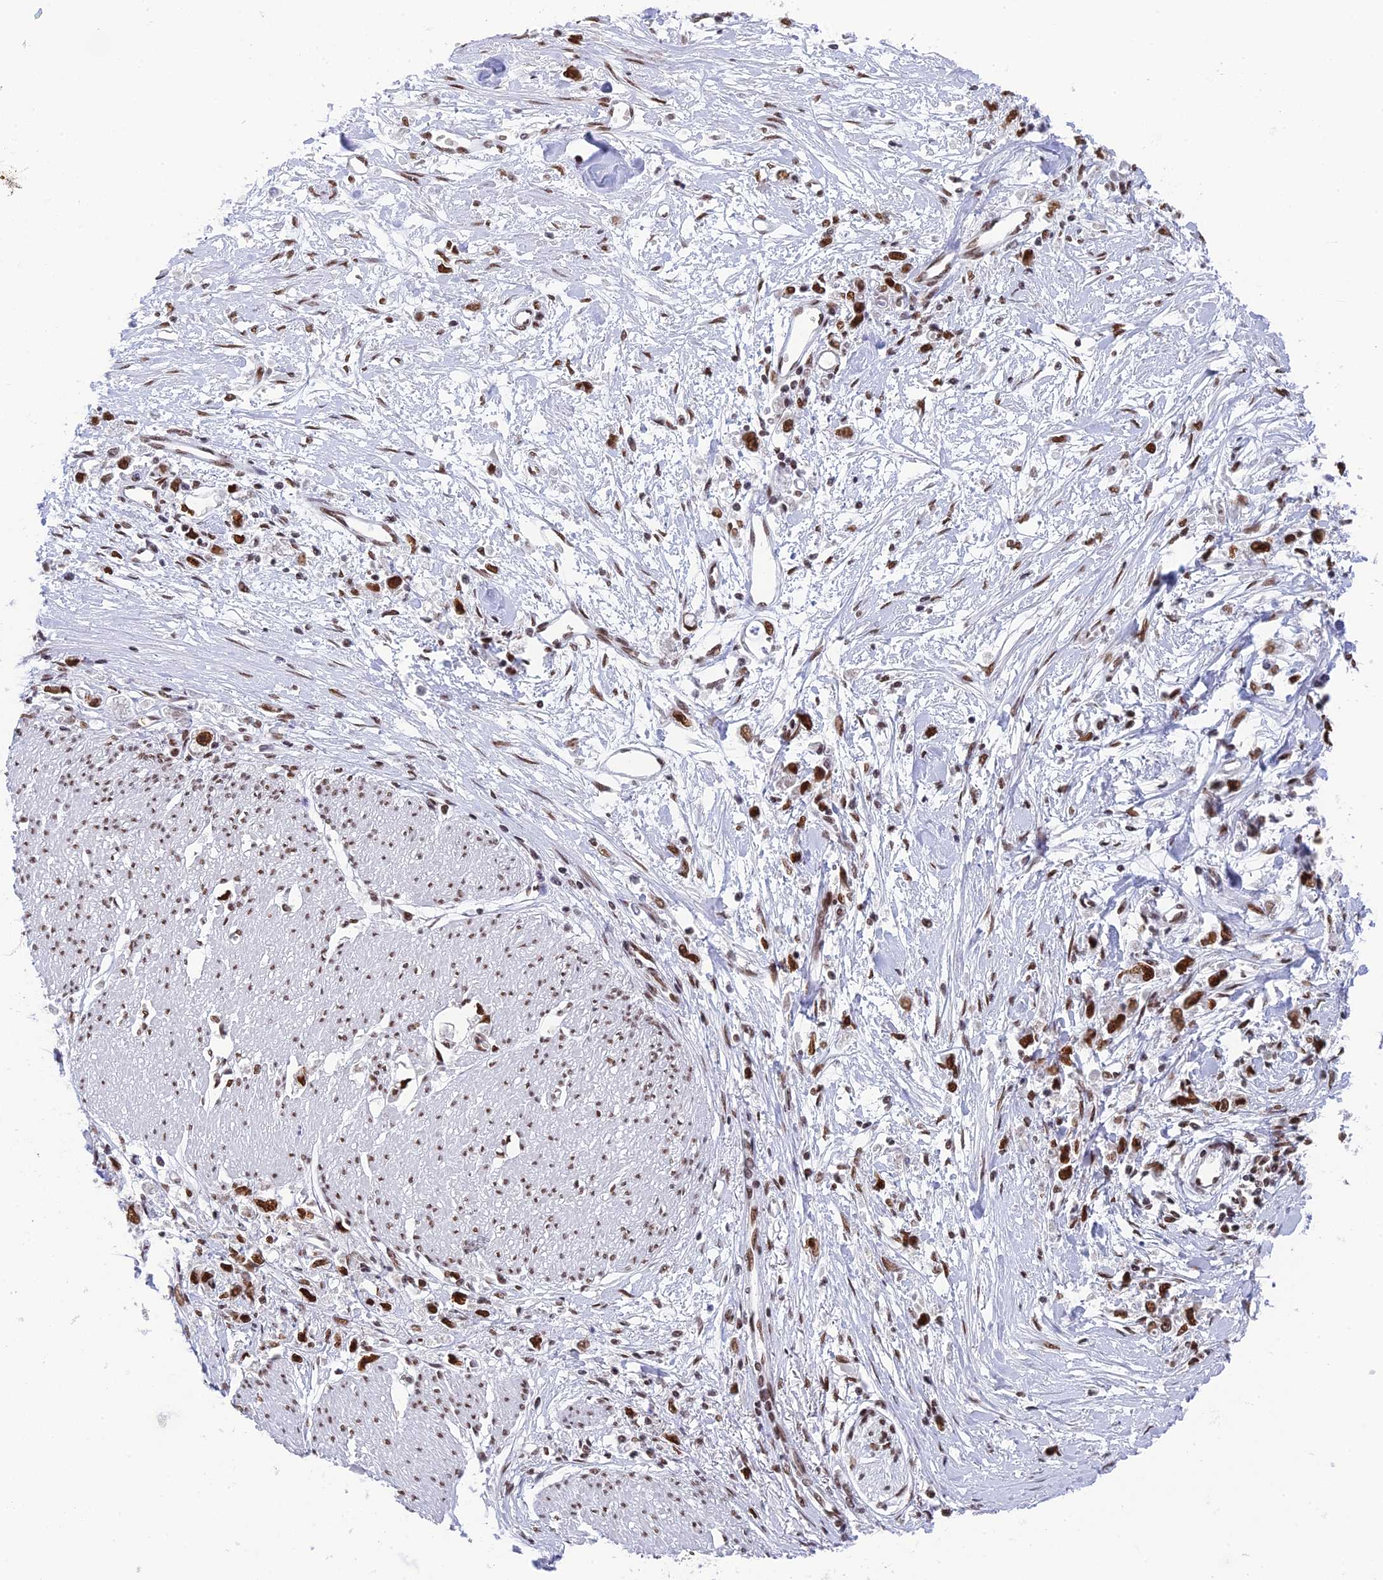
{"staining": {"intensity": "strong", "quantity": ">75%", "location": "nuclear"}, "tissue": "stomach cancer", "cell_type": "Tumor cells", "image_type": "cancer", "snomed": [{"axis": "morphology", "description": "Adenocarcinoma, NOS"}, {"axis": "topography", "description": "Stomach"}], "caption": "A brown stain highlights strong nuclear staining of a protein in human stomach cancer (adenocarcinoma) tumor cells.", "gene": "EEF1AKMT3", "patient": {"sex": "female", "age": 59}}